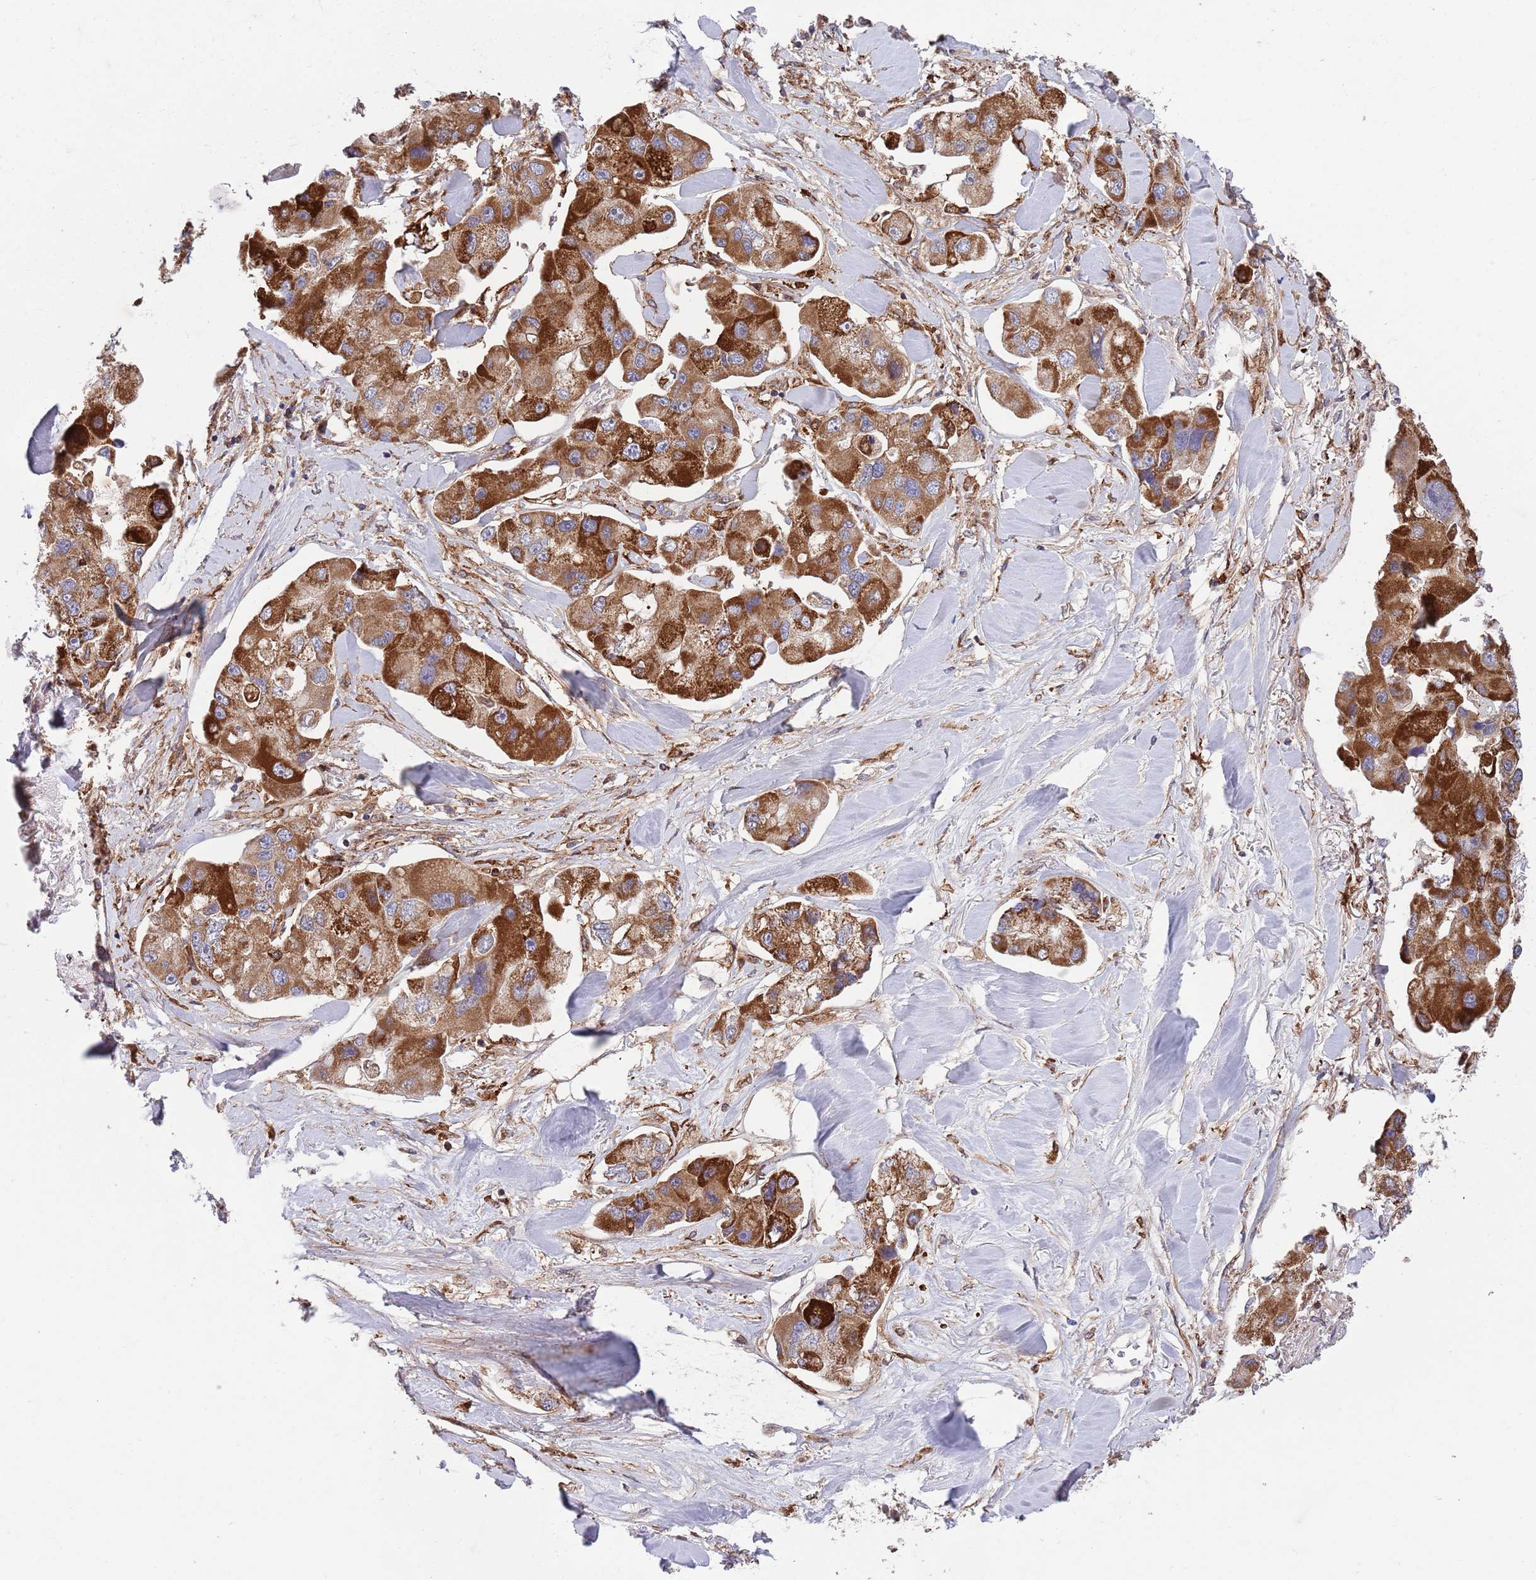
{"staining": {"intensity": "strong", "quantity": ">75%", "location": "cytoplasmic/membranous"}, "tissue": "lung cancer", "cell_type": "Tumor cells", "image_type": "cancer", "snomed": [{"axis": "morphology", "description": "Adenocarcinoma, NOS"}, {"axis": "topography", "description": "Lung"}], "caption": "Tumor cells display high levels of strong cytoplasmic/membranous staining in approximately >75% of cells in lung adenocarcinoma. (DAB = brown stain, brightfield microscopy at high magnification).", "gene": "ZMYM5", "patient": {"sex": "female", "age": 54}}